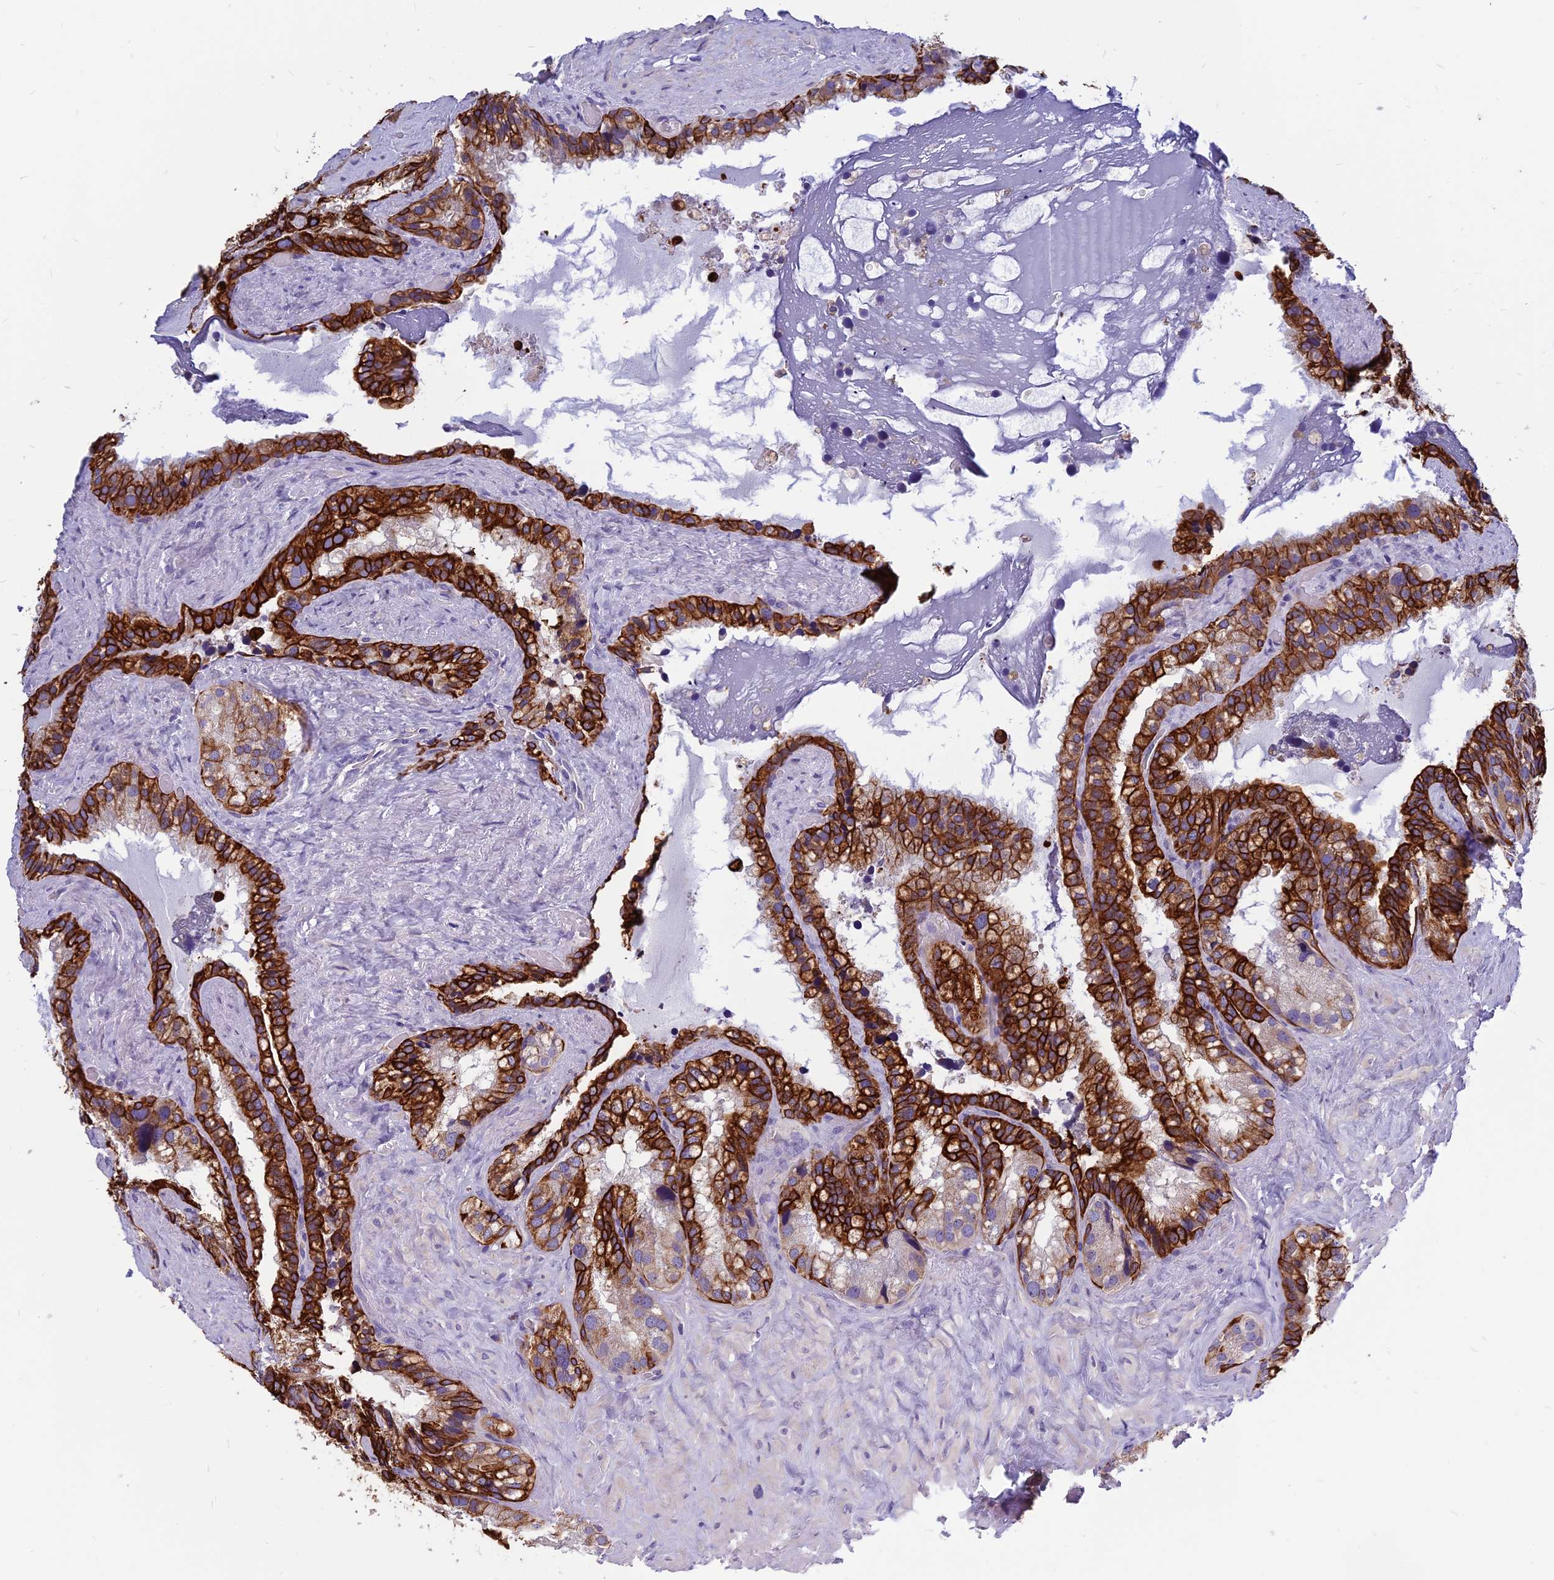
{"staining": {"intensity": "strong", "quantity": ">75%", "location": "cytoplasmic/membranous"}, "tissue": "seminal vesicle", "cell_type": "Glandular cells", "image_type": "normal", "snomed": [{"axis": "morphology", "description": "Normal tissue, NOS"}, {"axis": "topography", "description": "Prostate"}, {"axis": "topography", "description": "Seminal veicle"}], "caption": "This micrograph shows normal seminal vesicle stained with immunohistochemistry to label a protein in brown. The cytoplasmic/membranous of glandular cells show strong positivity for the protein. Nuclei are counter-stained blue.", "gene": "RBM41", "patient": {"sex": "male", "age": 68}}